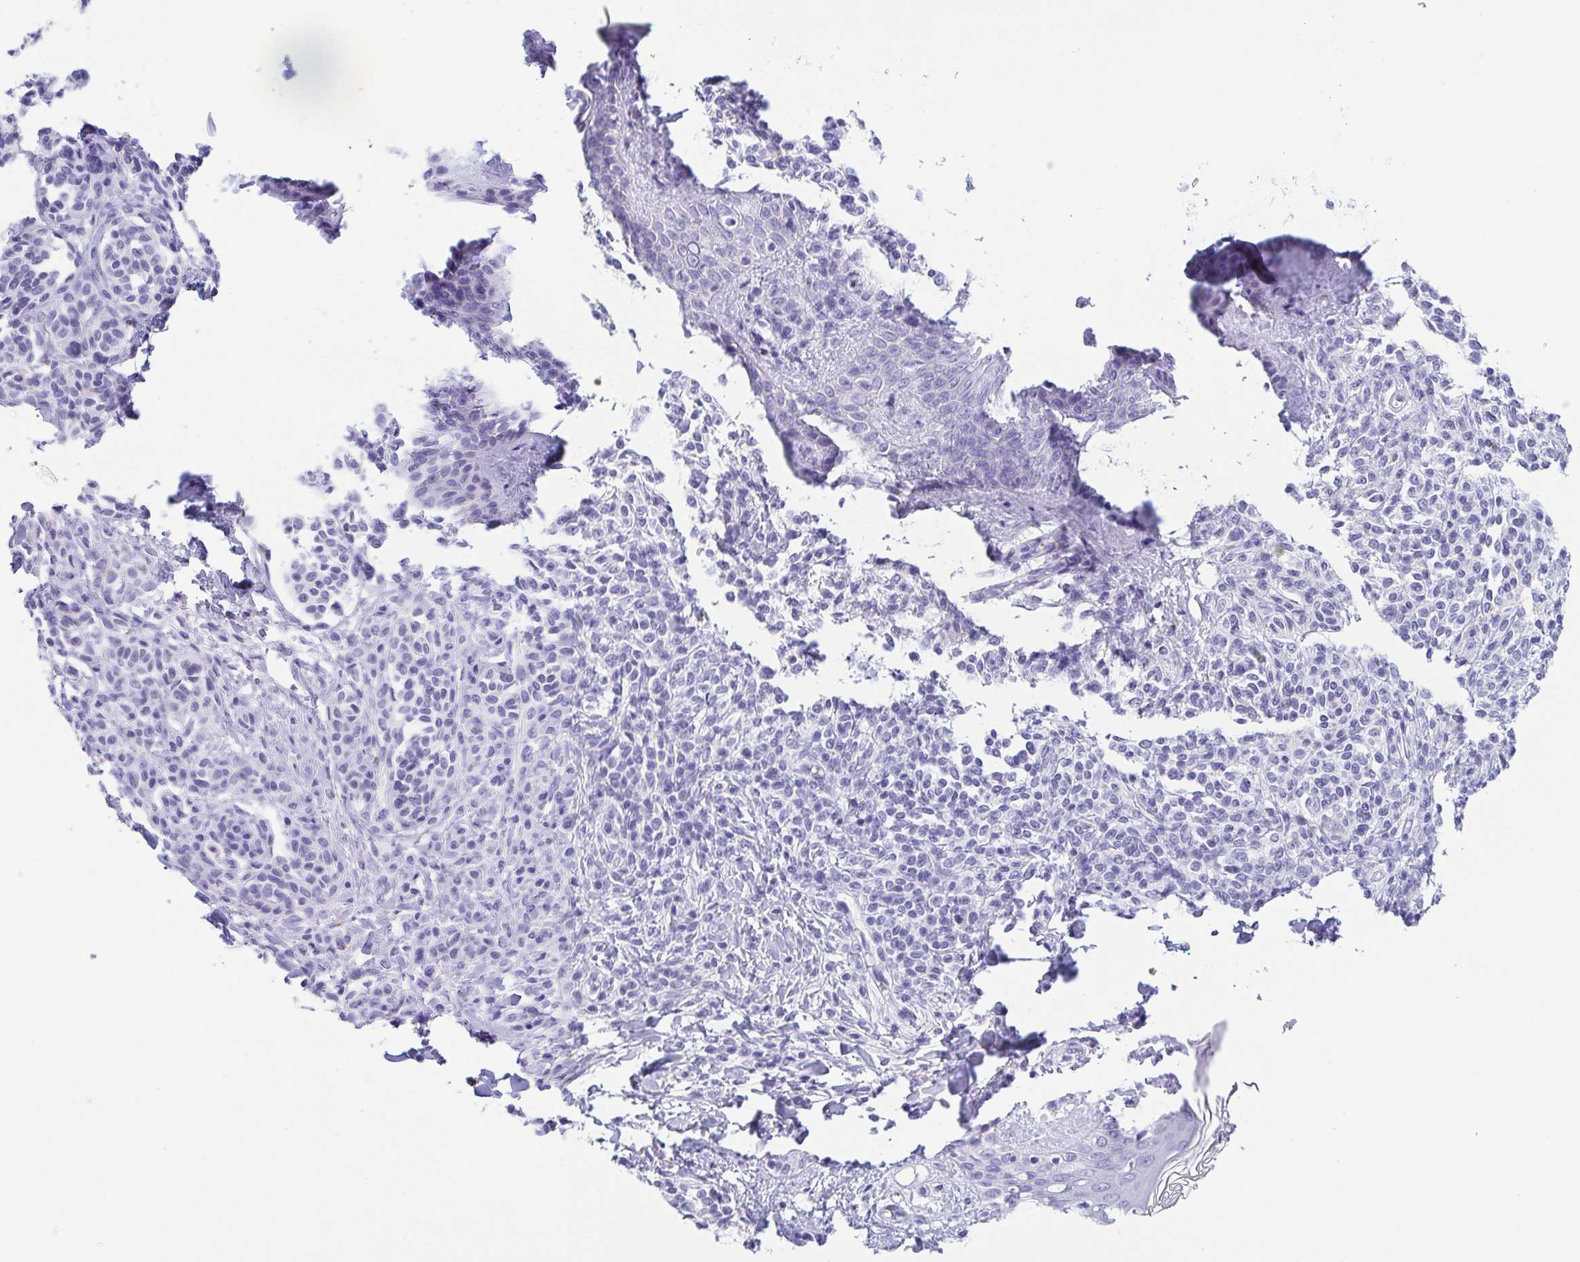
{"staining": {"intensity": "negative", "quantity": "none", "location": "none"}, "tissue": "skin", "cell_type": "Fibroblasts", "image_type": "normal", "snomed": [{"axis": "morphology", "description": "Normal tissue, NOS"}, {"axis": "topography", "description": "Skin"}], "caption": "A high-resolution histopathology image shows IHC staining of benign skin, which reveals no significant expression in fibroblasts.", "gene": "SULT1B1", "patient": {"sex": "male", "age": 16}}